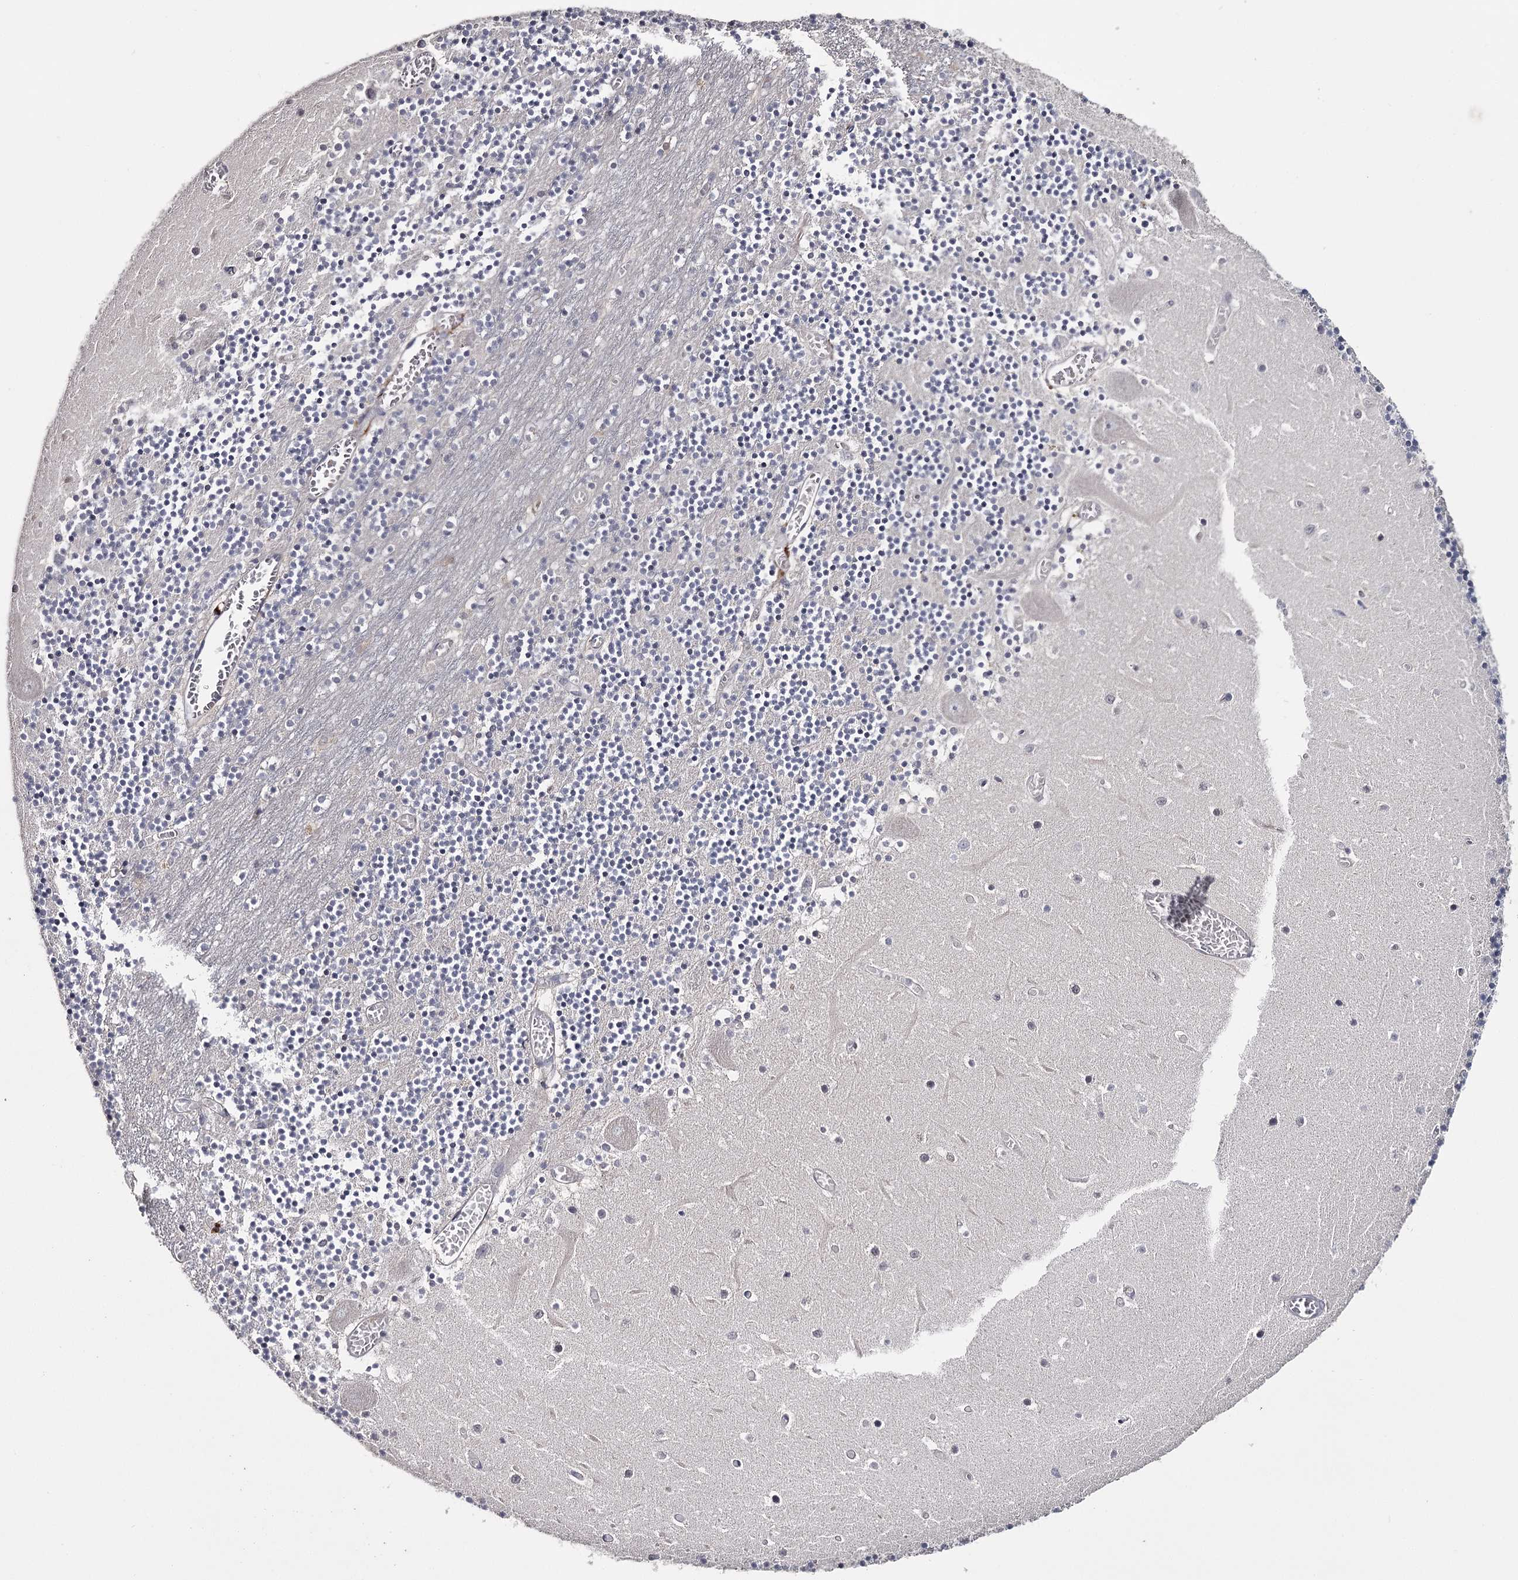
{"staining": {"intensity": "negative", "quantity": "none", "location": "none"}, "tissue": "cerebellum", "cell_type": "Cells in granular layer", "image_type": "normal", "snomed": [{"axis": "morphology", "description": "Normal tissue, NOS"}, {"axis": "topography", "description": "Cerebellum"}], "caption": "Human cerebellum stained for a protein using IHC reveals no expression in cells in granular layer.", "gene": "FDXACB1", "patient": {"sex": "female", "age": 28}}